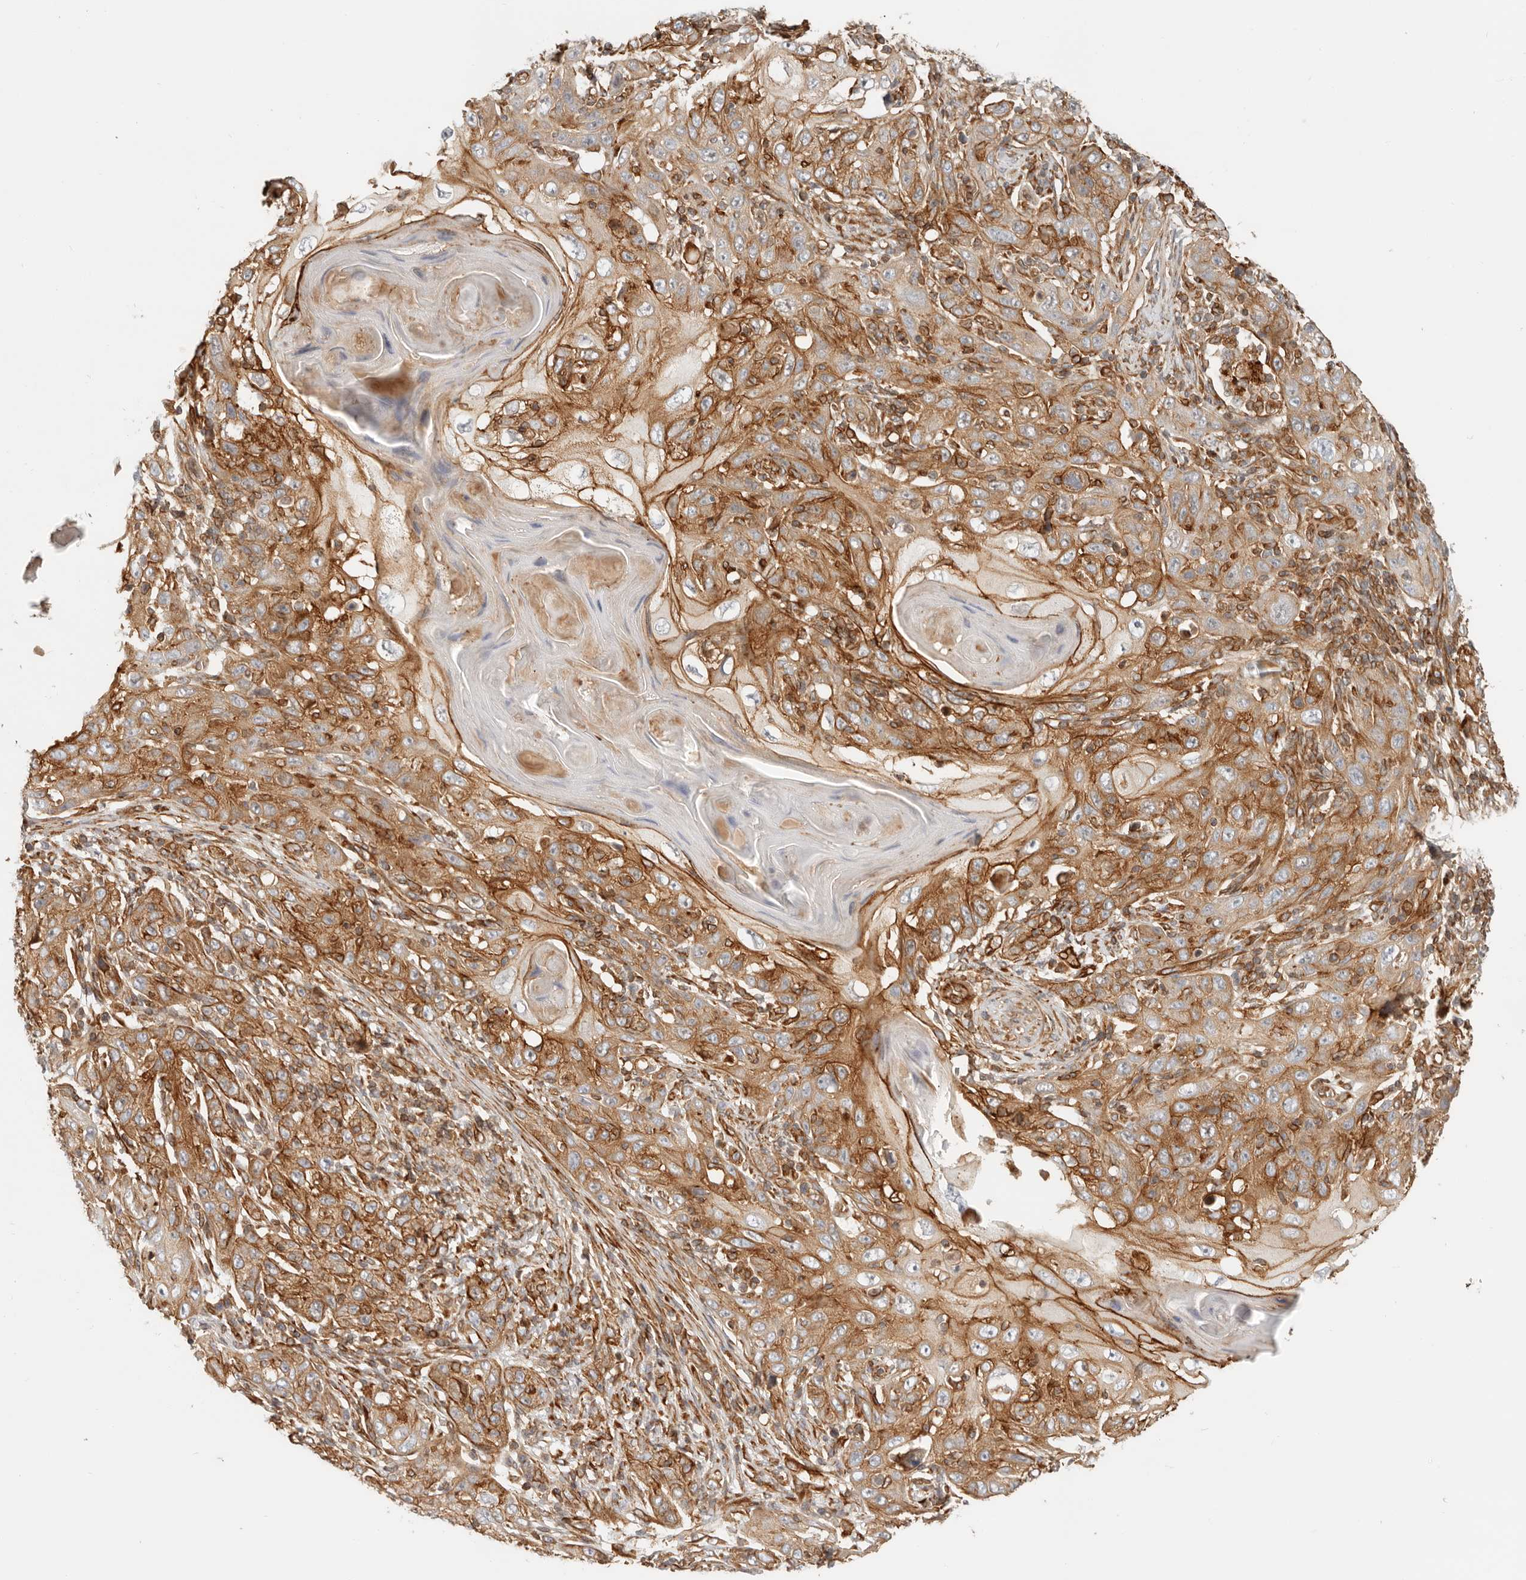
{"staining": {"intensity": "moderate", "quantity": ">75%", "location": "cytoplasmic/membranous"}, "tissue": "skin cancer", "cell_type": "Tumor cells", "image_type": "cancer", "snomed": [{"axis": "morphology", "description": "Squamous cell carcinoma, NOS"}, {"axis": "topography", "description": "Skin"}], "caption": "This is a photomicrograph of immunohistochemistry staining of skin cancer, which shows moderate staining in the cytoplasmic/membranous of tumor cells.", "gene": "UFSP1", "patient": {"sex": "female", "age": 88}}